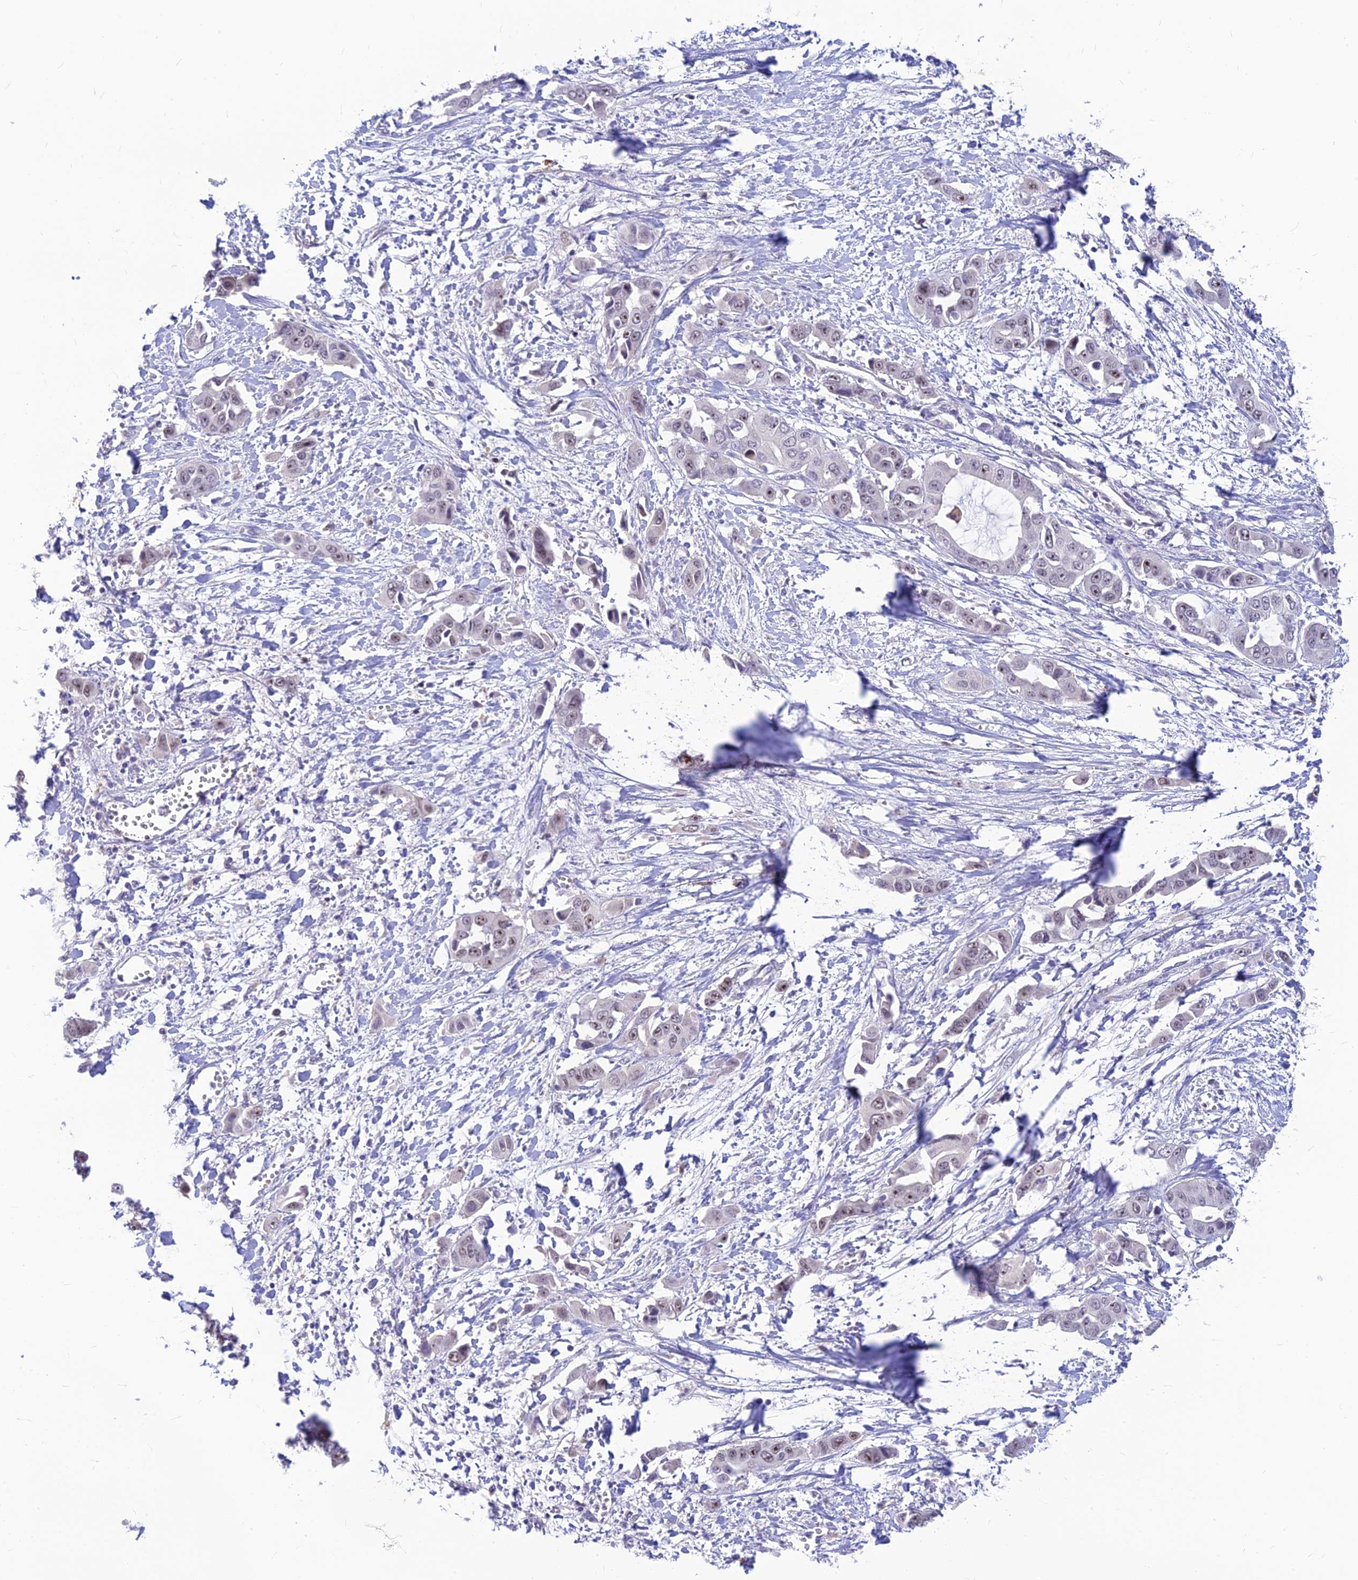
{"staining": {"intensity": "weak", "quantity": "<25%", "location": "nuclear"}, "tissue": "liver cancer", "cell_type": "Tumor cells", "image_type": "cancer", "snomed": [{"axis": "morphology", "description": "Cholangiocarcinoma"}, {"axis": "topography", "description": "Liver"}], "caption": "Immunohistochemistry (IHC) of liver cancer (cholangiocarcinoma) reveals no positivity in tumor cells.", "gene": "ASPDH", "patient": {"sex": "female", "age": 52}}